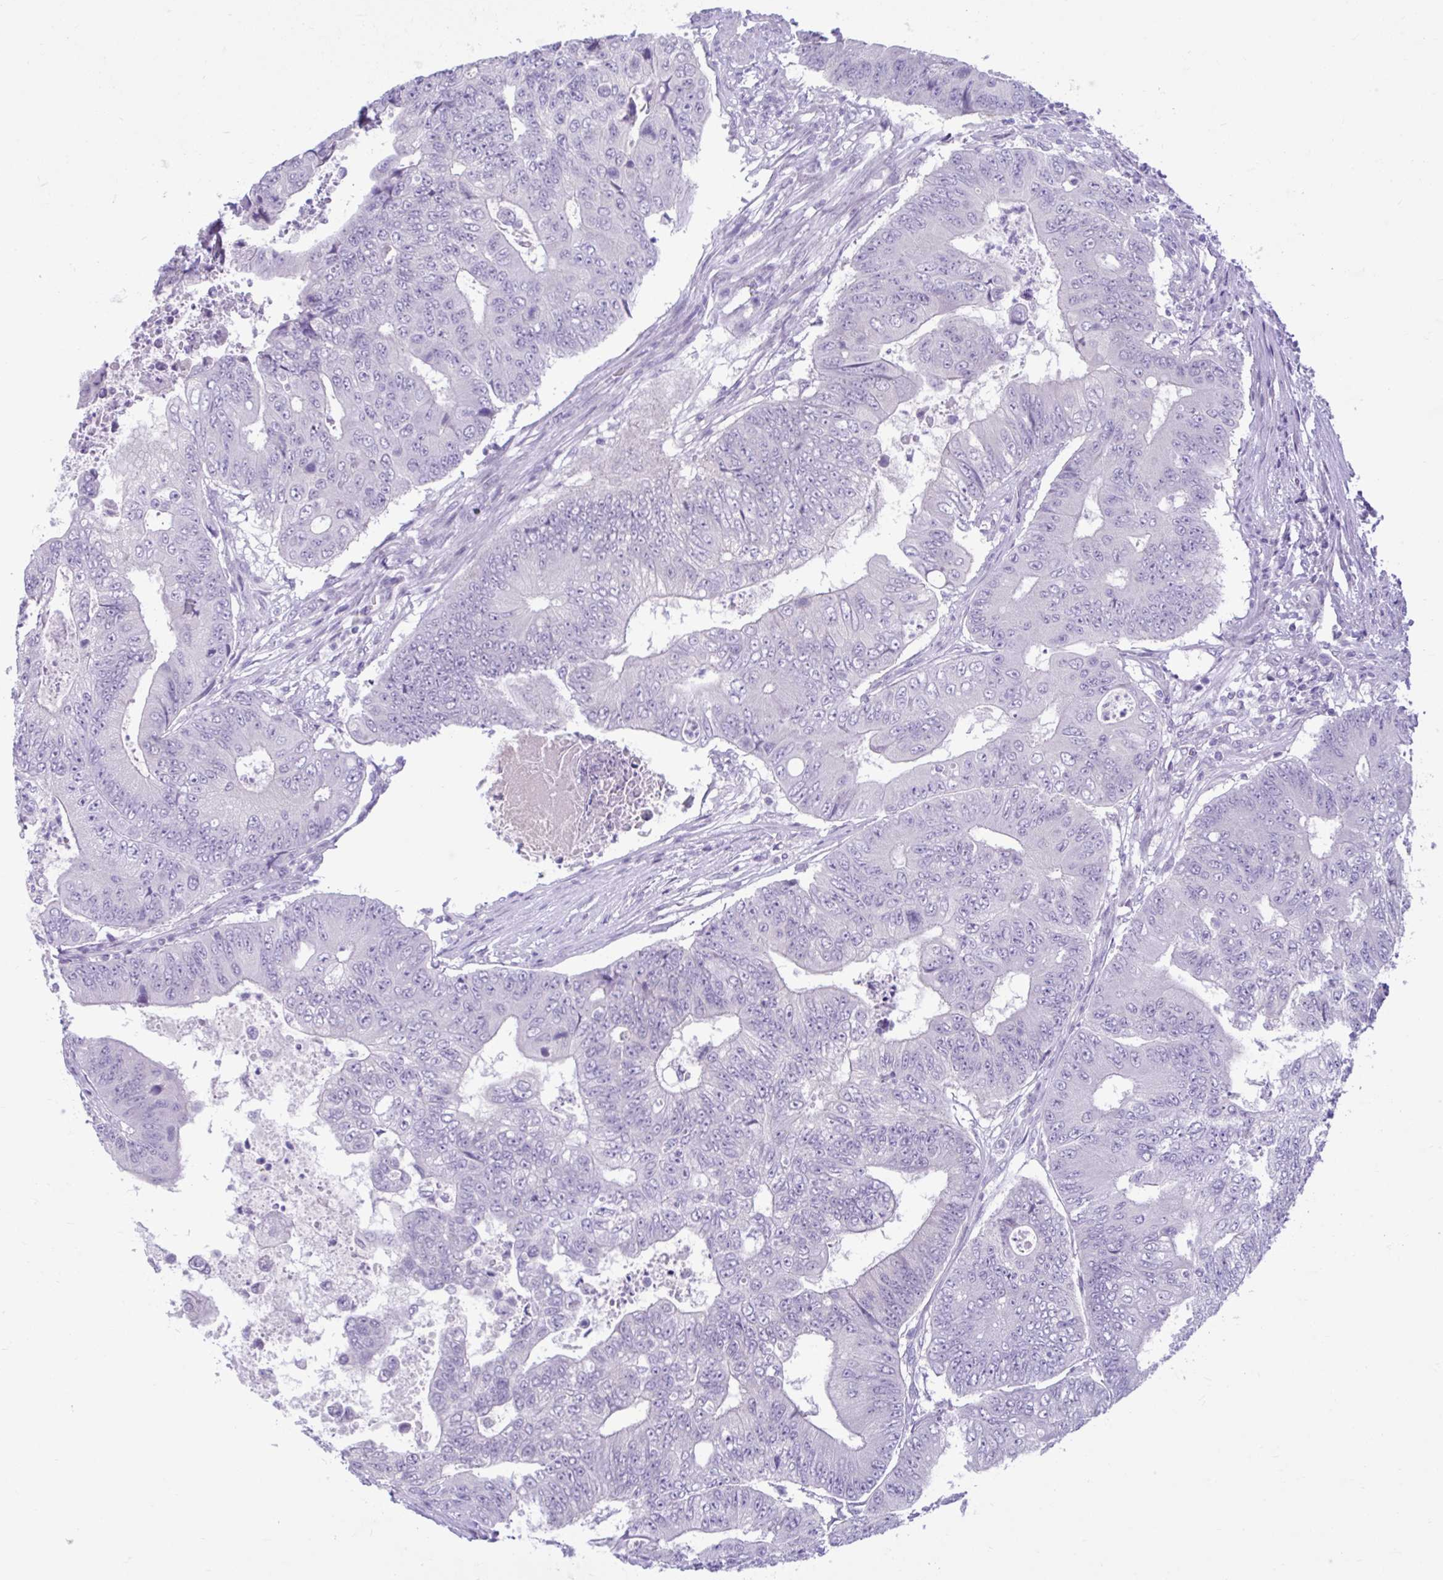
{"staining": {"intensity": "negative", "quantity": "none", "location": "none"}, "tissue": "colorectal cancer", "cell_type": "Tumor cells", "image_type": "cancer", "snomed": [{"axis": "morphology", "description": "Adenocarcinoma, NOS"}, {"axis": "topography", "description": "Colon"}], "caption": "A high-resolution micrograph shows immunohistochemistry staining of adenocarcinoma (colorectal), which displays no significant expression in tumor cells.", "gene": "FAM153A", "patient": {"sex": "female", "age": 48}}